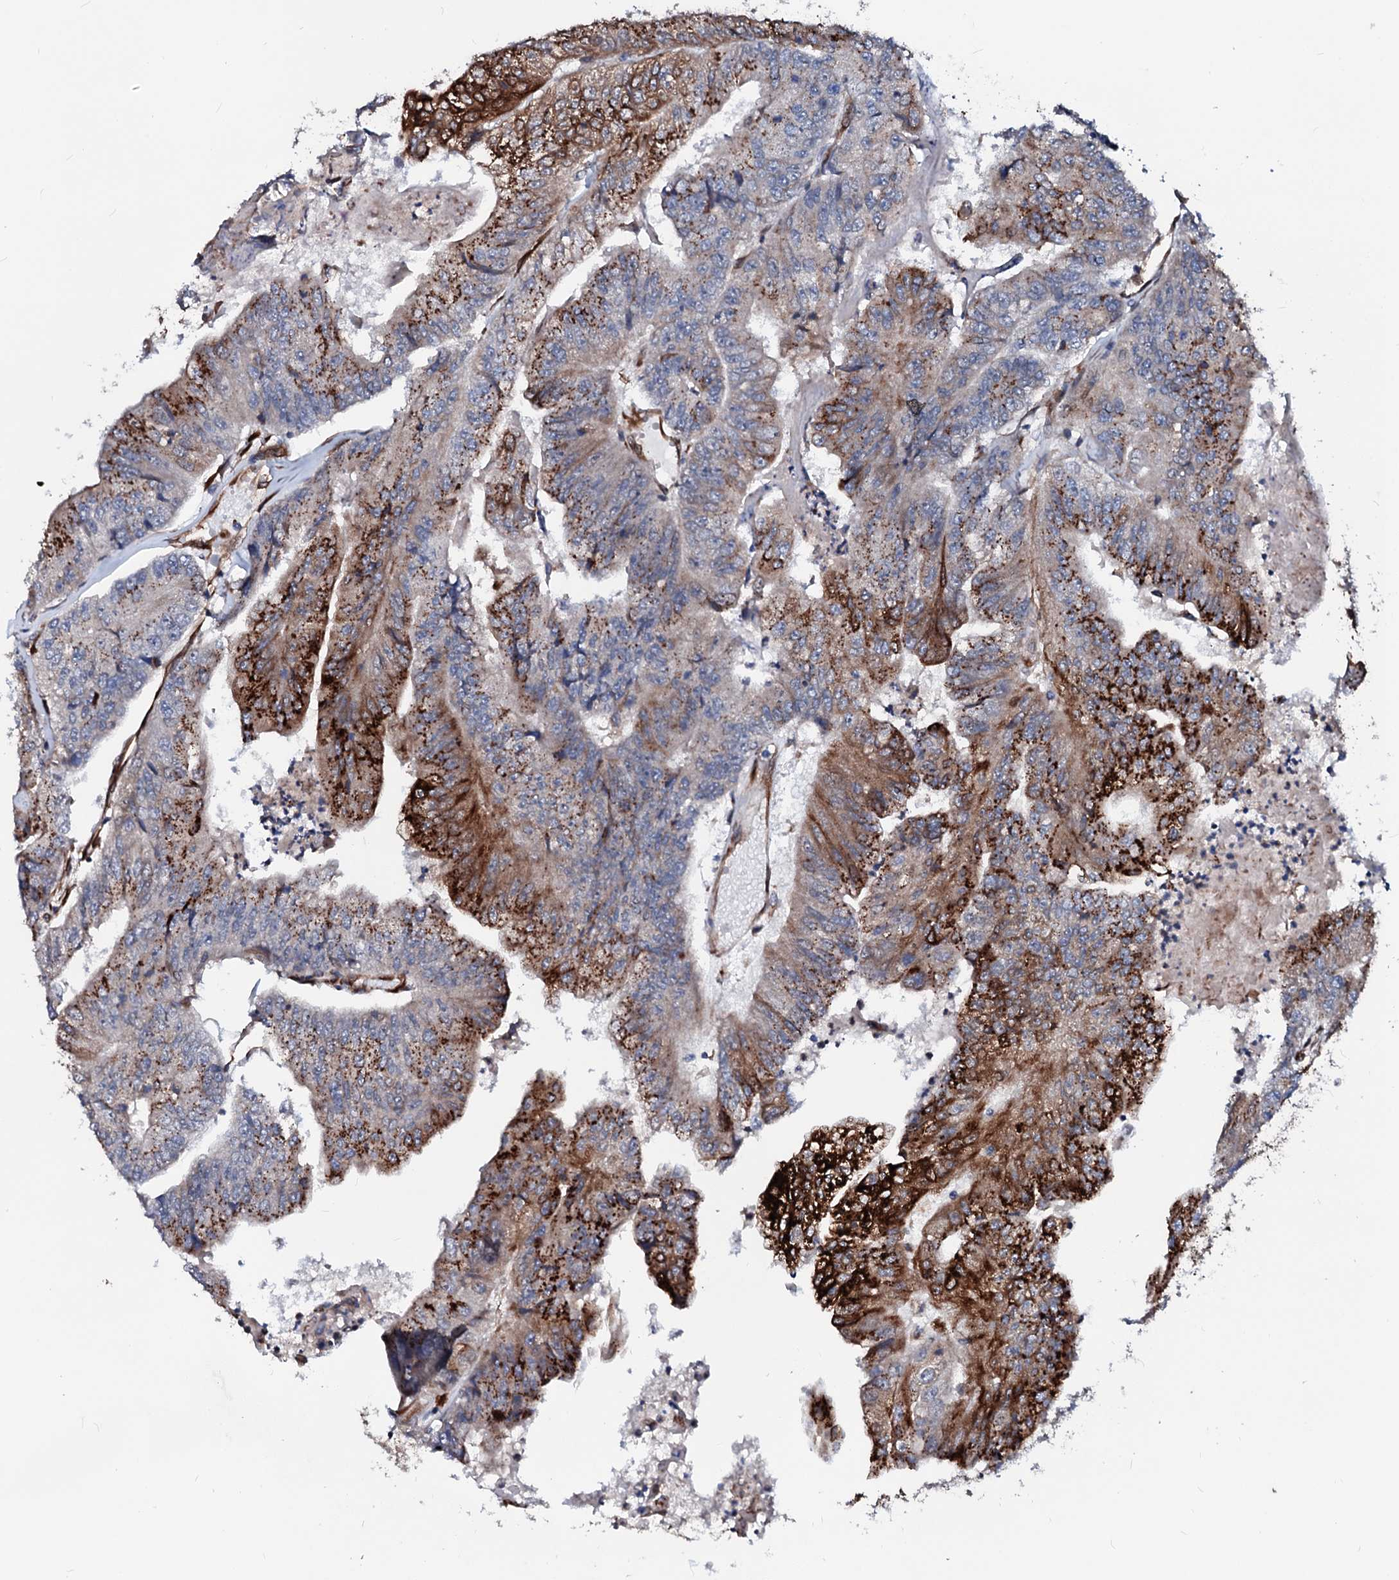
{"staining": {"intensity": "strong", "quantity": "25%-75%", "location": "cytoplasmic/membranous"}, "tissue": "colorectal cancer", "cell_type": "Tumor cells", "image_type": "cancer", "snomed": [{"axis": "morphology", "description": "Adenocarcinoma, NOS"}, {"axis": "topography", "description": "Colon"}], "caption": "An immunohistochemistry (IHC) photomicrograph of tumor tissue is shown. Protein staining in brown labels strong cytoplasmic/membranous positivity in colorectal adenocarcinoma within tumor cells.", "gene": "TMCO3", "patient": {"sex": "female", "age": 67}}